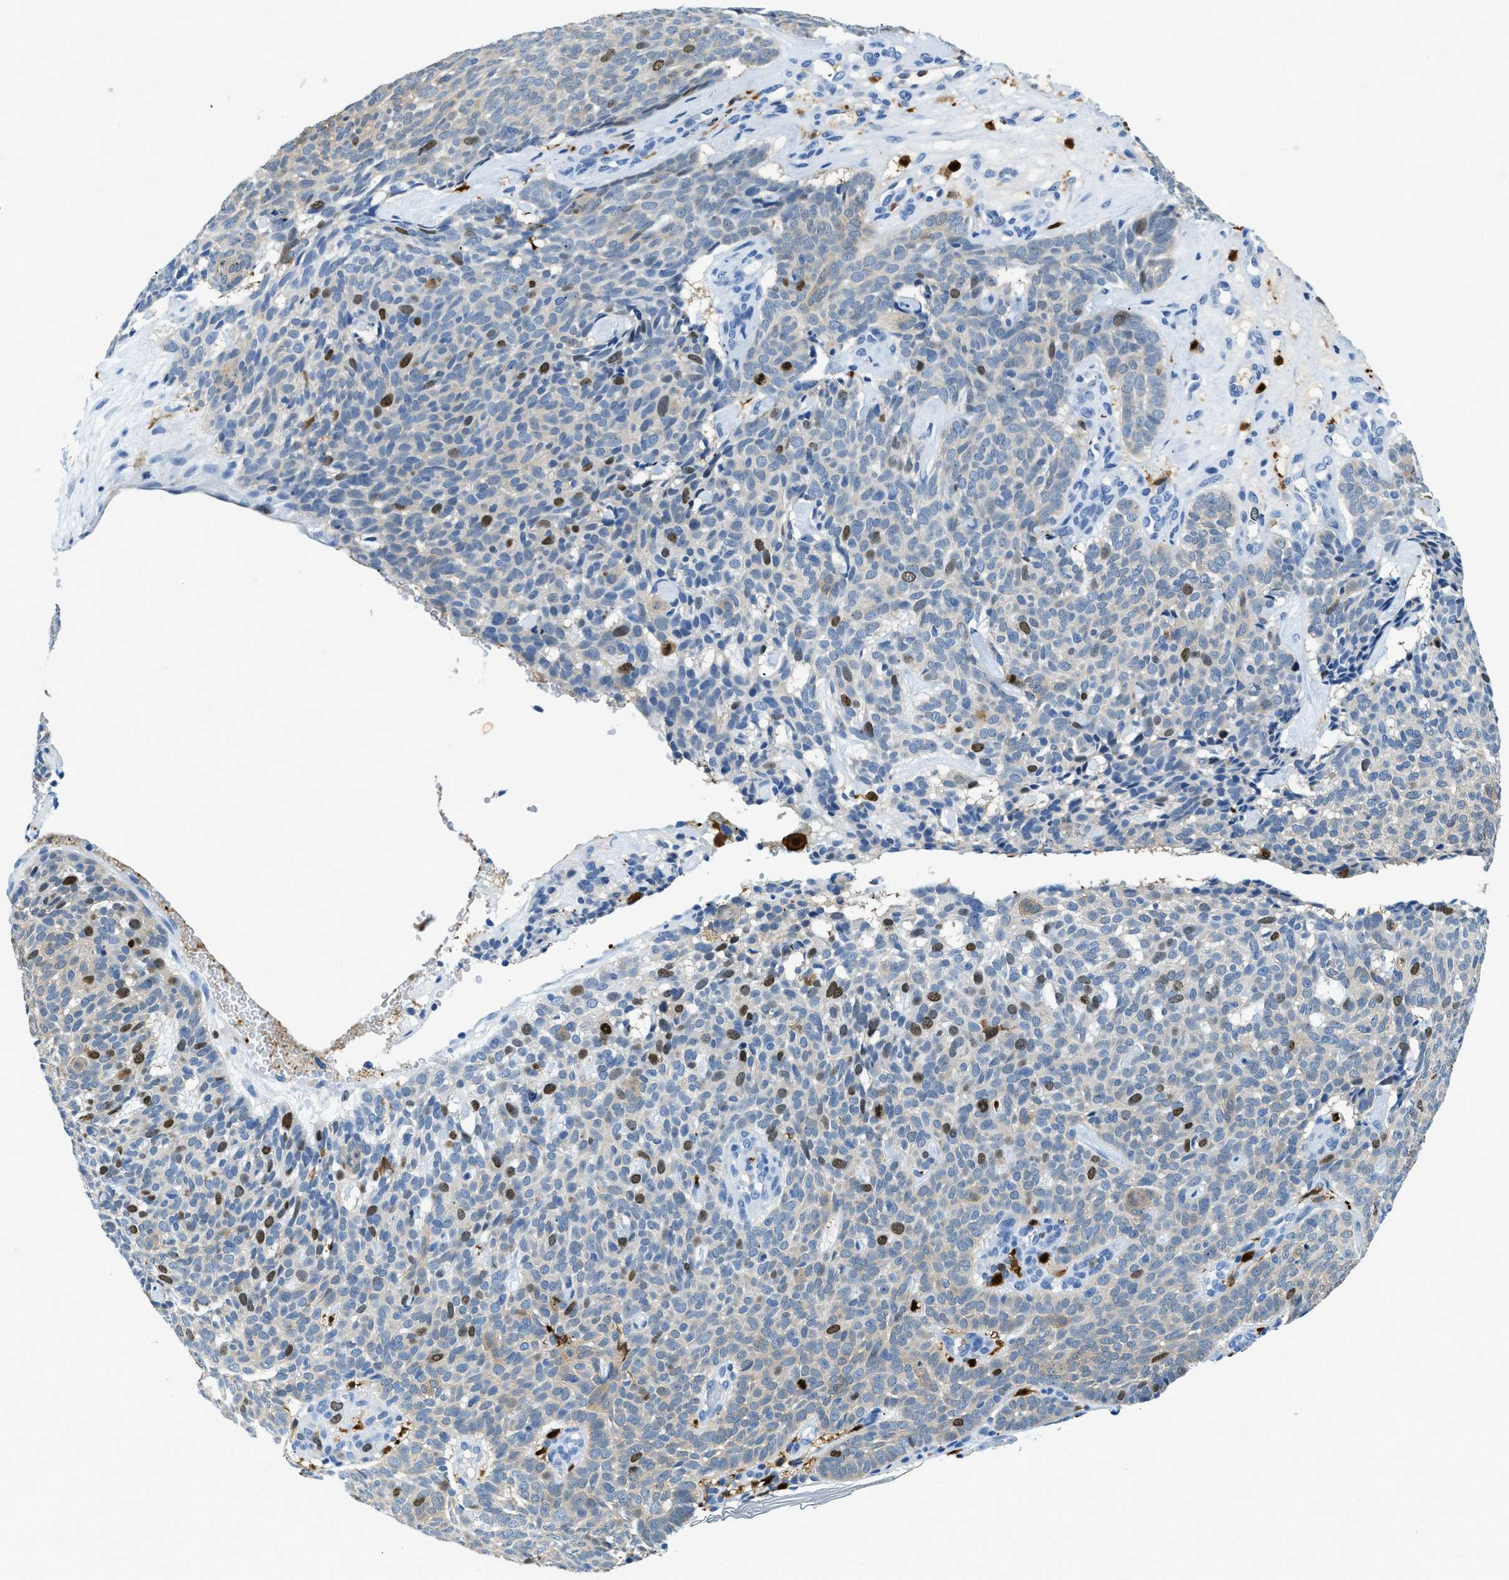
{"staining": {"intensity": "moderate", "quantity": "<25%", "location": "nuclear"}, "tissue": "skin cancer", "cell_type": "Tumor cells", "image_type": "cancer", "snomed": [{"axis": "morphology", "description": "Basal cell carcinoma"}, {"axis": "topography", "description": "Skin"}], "caption": "Tumor cells display low levels of moderate nuclear staining in about <25% of cells in skin cancer (basal cell carcinoma). The staining is performed using DAB (3,3'-diaminobenzidine) brown chromogen to label protein expression. The nuclei are counter-stained blue using hematoxylin.", "gene": "CAPG", "patient": {"sex": "male", "age": 61}}